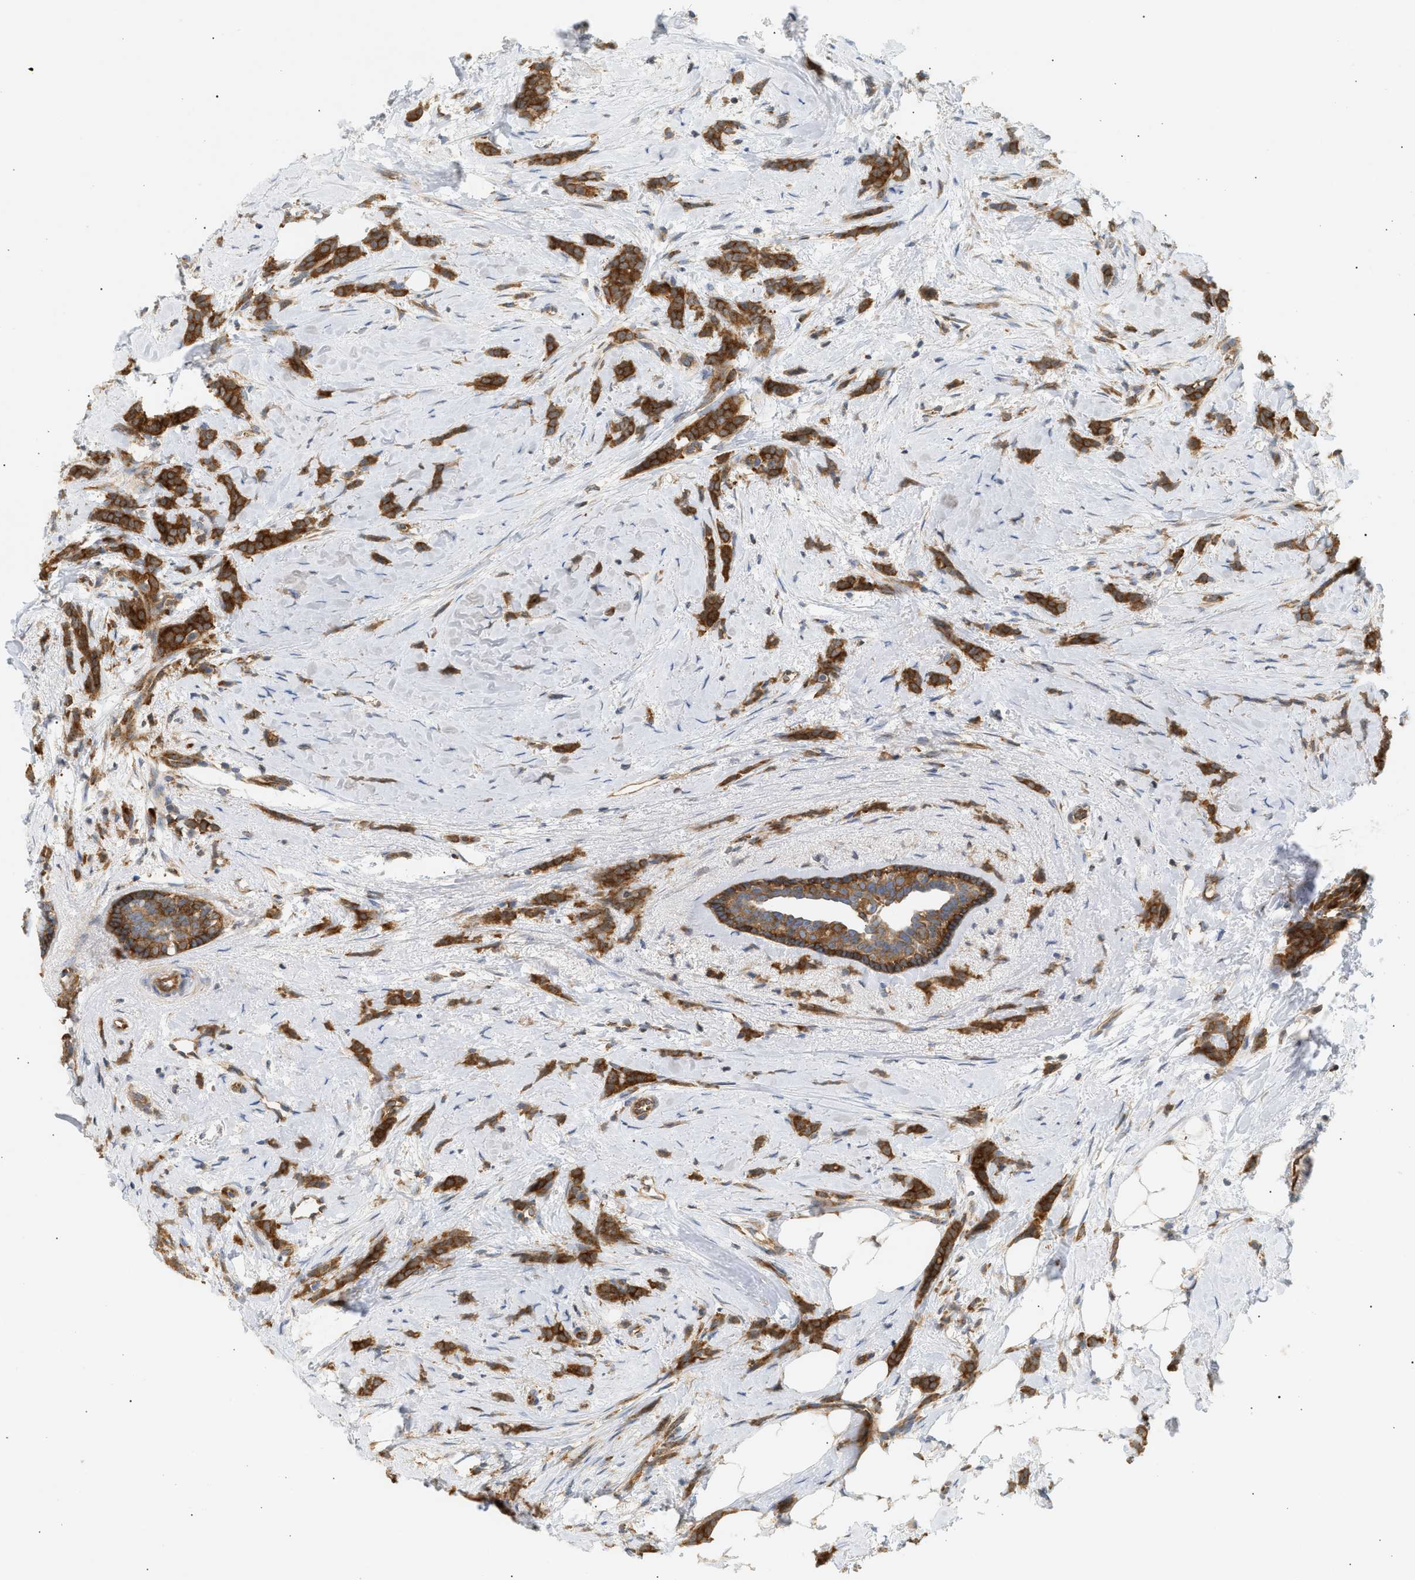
{"staining": {"intensity": "strong", "quantity": ">75%", "location": "cytoplasmic/membranous"}, "tissue": "breast cancer", "cell_type": "Tumor cells", "image_type": "cancer", "snomed": [{"axis": "morphology", "description": "Lobular carcinoma, in situ"}, {"axis": "morphology", "description": "Lobular carcinoma"}, {"axis": "topography", "description": "Breast"}], "caption": "Lobular carcinoma (breast) stained with immunohistochemistry (IHC) exhibits strong cytoplasmic/membranous staining in approximately >75% of tumor cells.", "gene": "SHC1", "patient": {"sex": "female", "age": 41}}